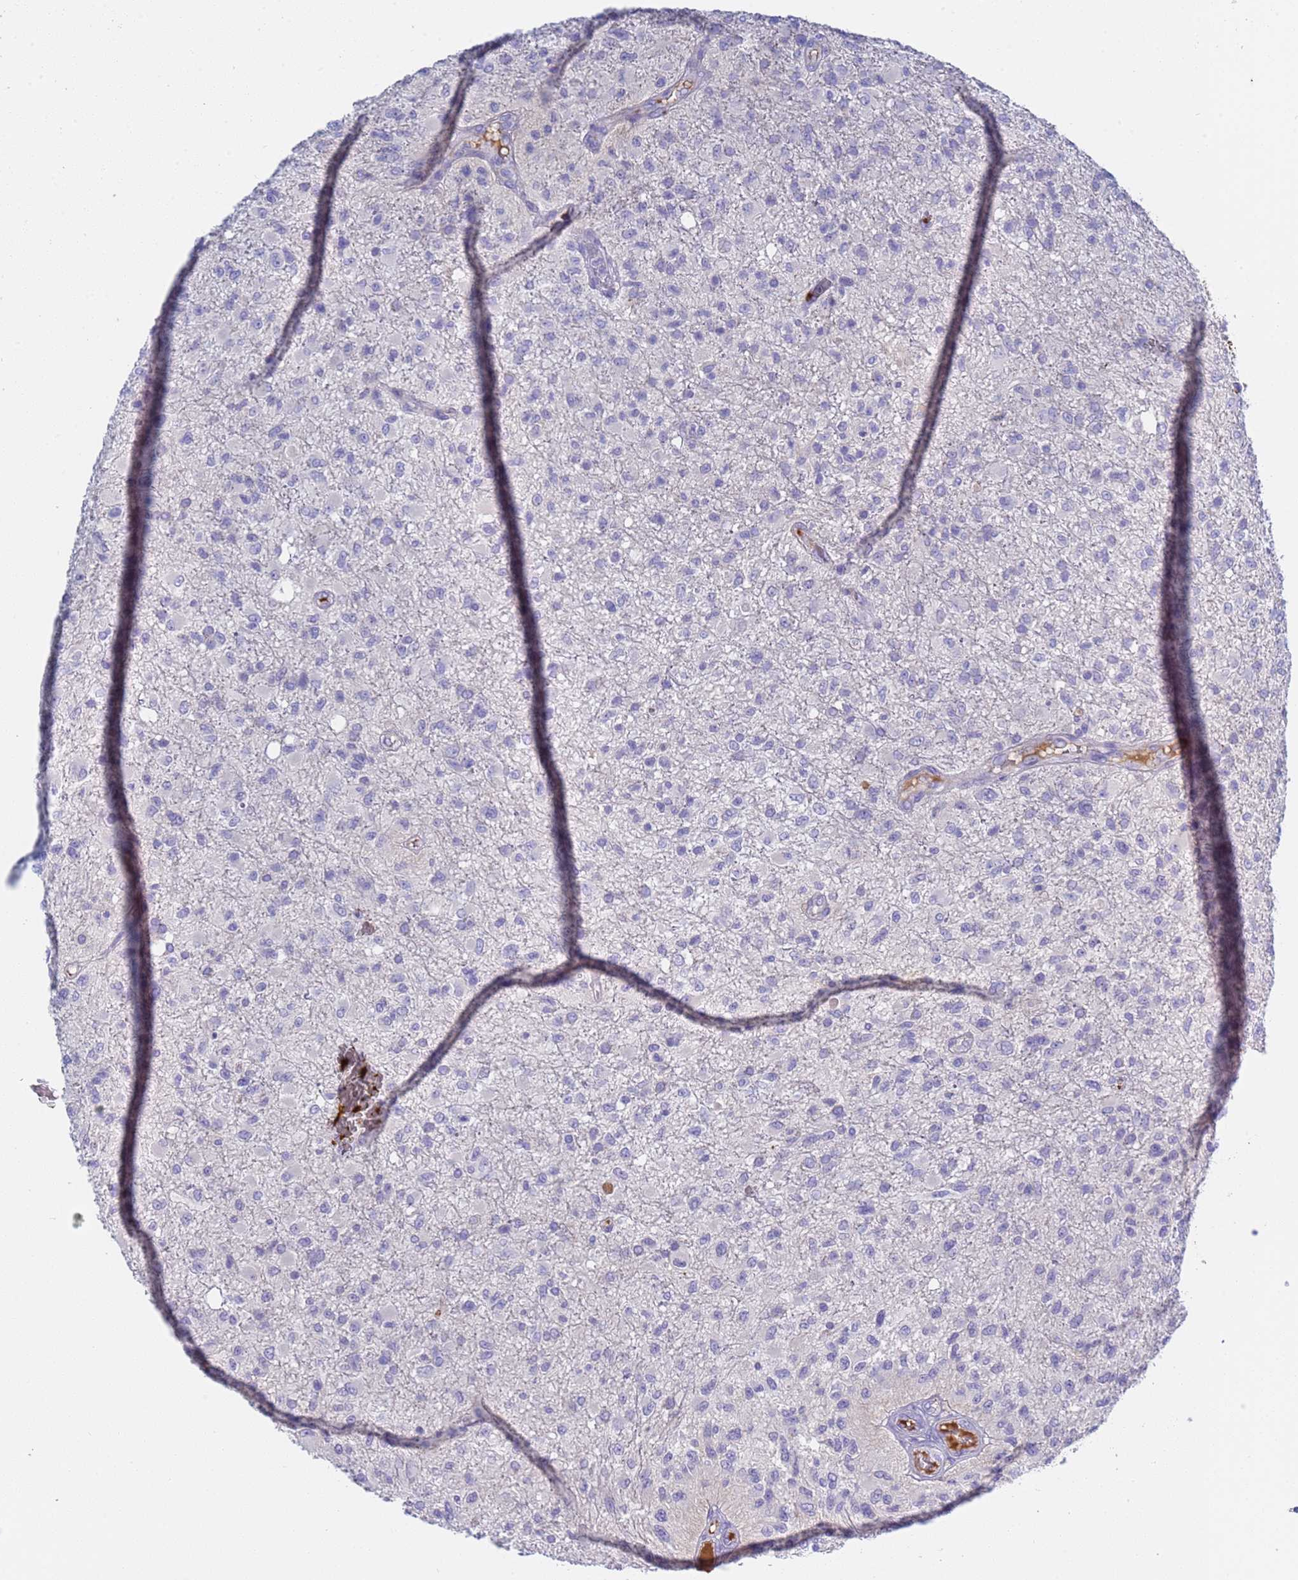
{"staining": {"intensity": "negative", "quantity": "none", "location": "none"}, "tissue": "glioma", "cell_type": "Tumor cells", "image_type": "cancer", "snomed": [{"axis": "morphology", "description": "Glioma, malignant, High grade"}, {"axis": "topography", "description": "Brain"}], "caption": "Human glioma stained for a protein using IHC shows no staining in tumor cells.", "gene": "C4orf46", "patient": {"sex": "female", "age": 74}}